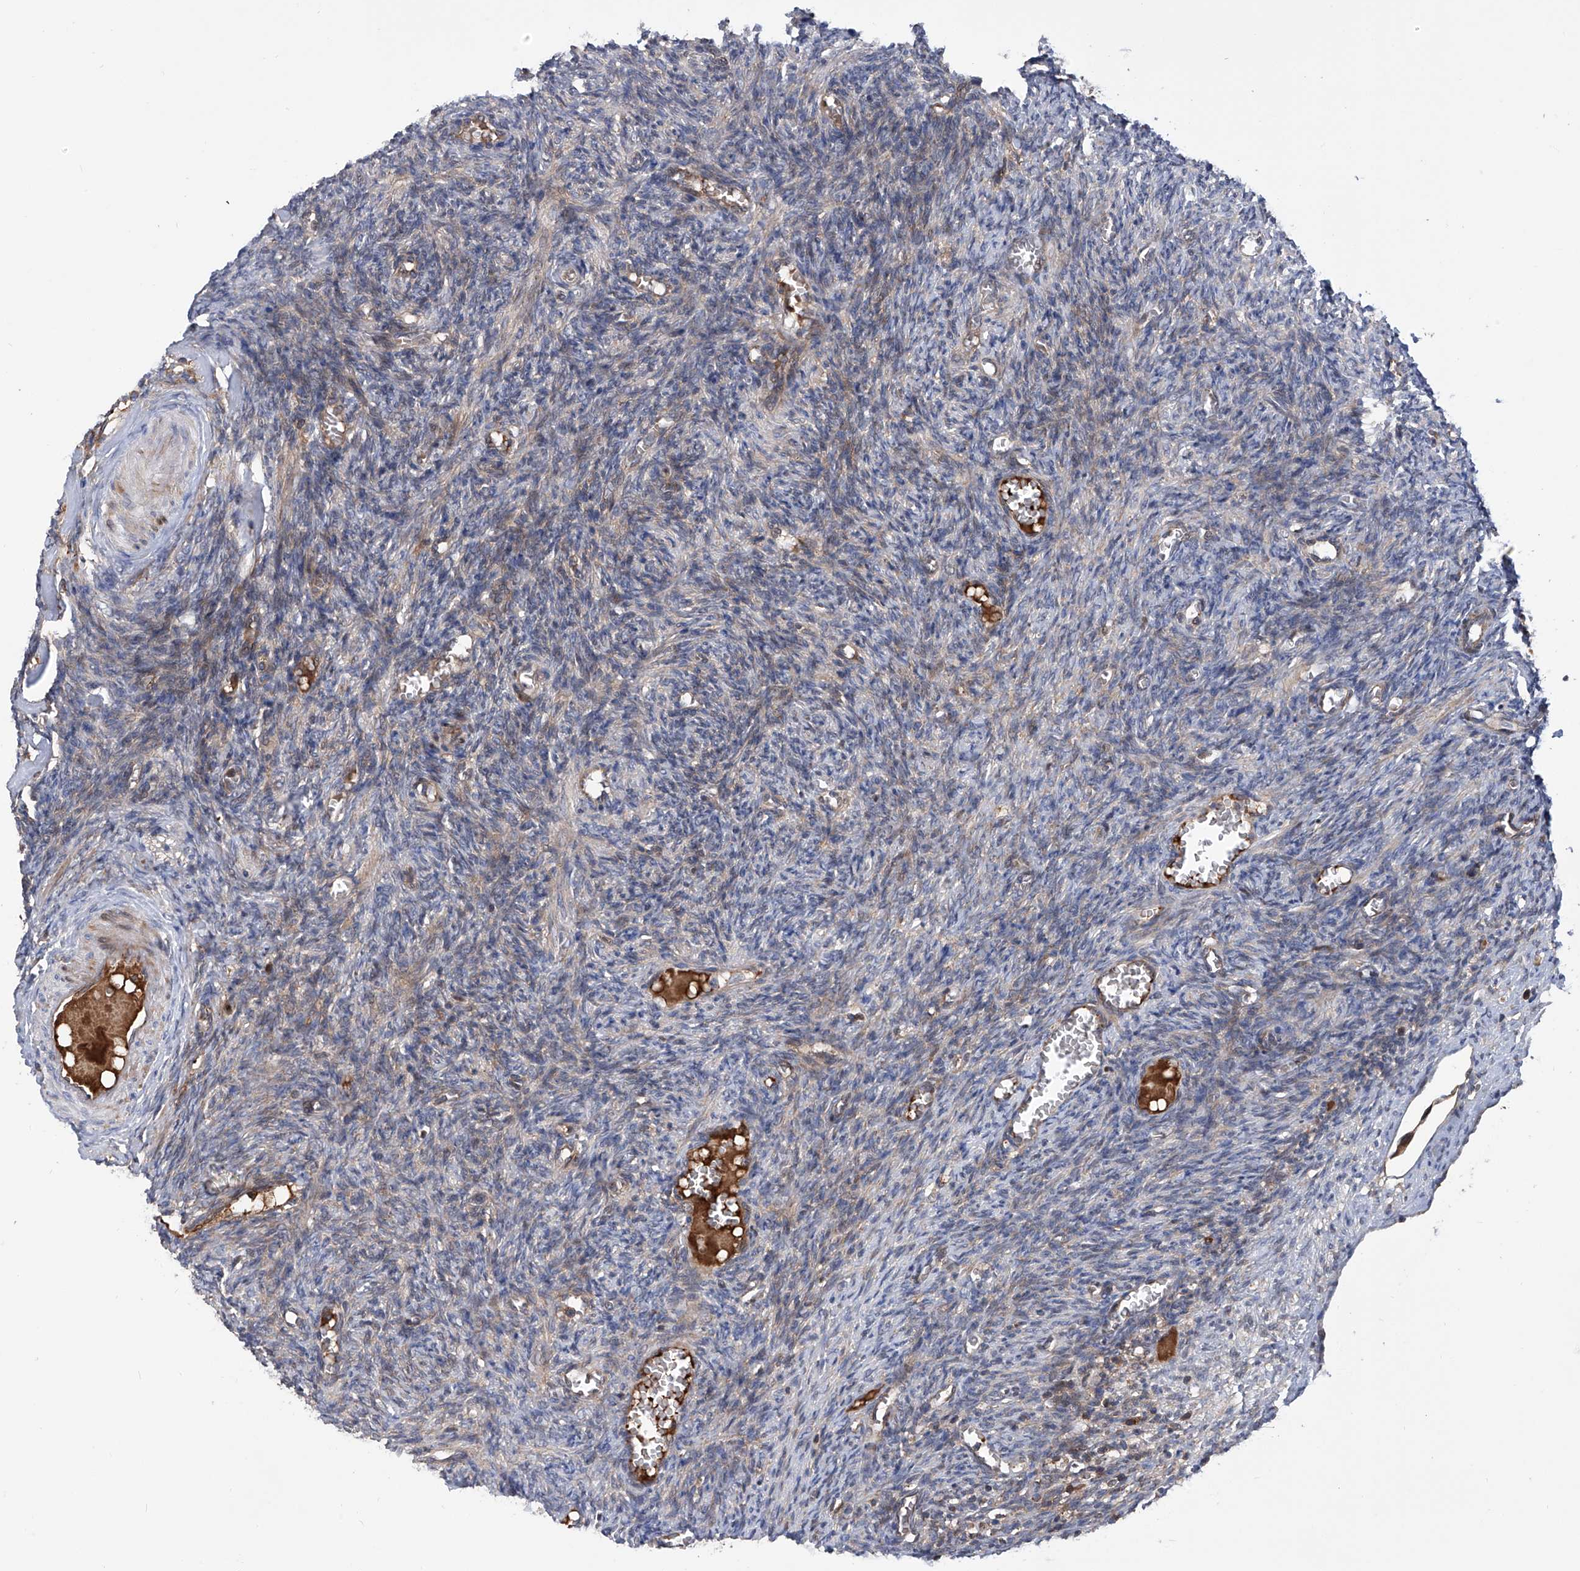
{"staining": {"intensity": "weak", "quantity": "<25%", "location": "cytoplasmic/membranous"}, "tissue": "ovary", "cell_type": "Ovarian stroma cells", "image_type": "normal", "snomed": [{"axis": "morphology", "description": "Normal tissue, NOS"}, {"axis": "topography", "description": "Ovary"}], "caption": "Immunohistochemistry (IHC) photomicrograph of benign ovary: ovary stained with DAB (3,3'-diaminobenzidine) reveals no significant protein expression in ovarian stroma cells.", "gene": "NUDT17", "patient": {"sex": "female", "age": 27}}